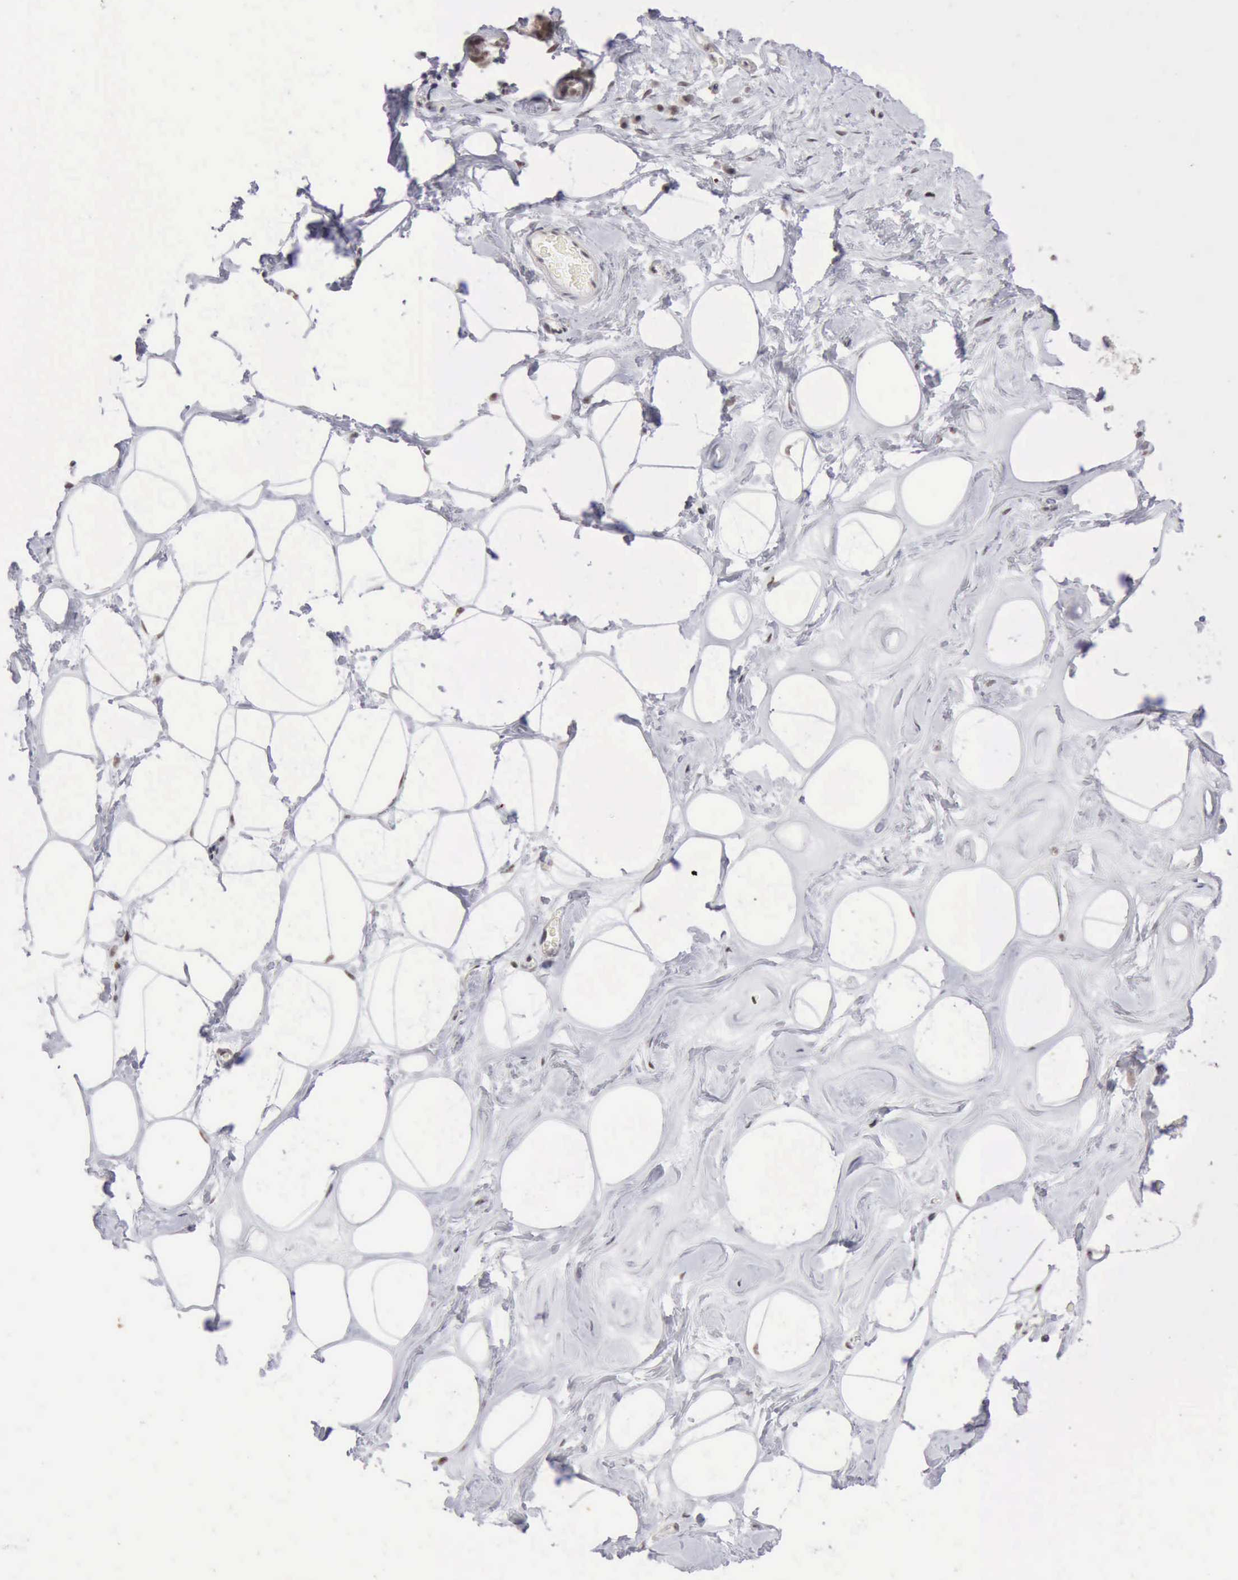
{"staining": {"intensity": "negative", "quantity": "none", "location": "none"}, "tissue": "breast", "cell_type": "Adipocytes", "image_type": "normal", "snomed": [{"axis": "morphology", "description": "Normal tissue, NOS"}, {"axis": "morphology", "description": "Fibrosis, NOS"}, {"axis": "topography", "description": "Breast"}], "caption": "Image shows no significant protein staining in adipocytes of normal breast.", "gene": "TAF1", "patient": {"sex": "female", "age": 39}}